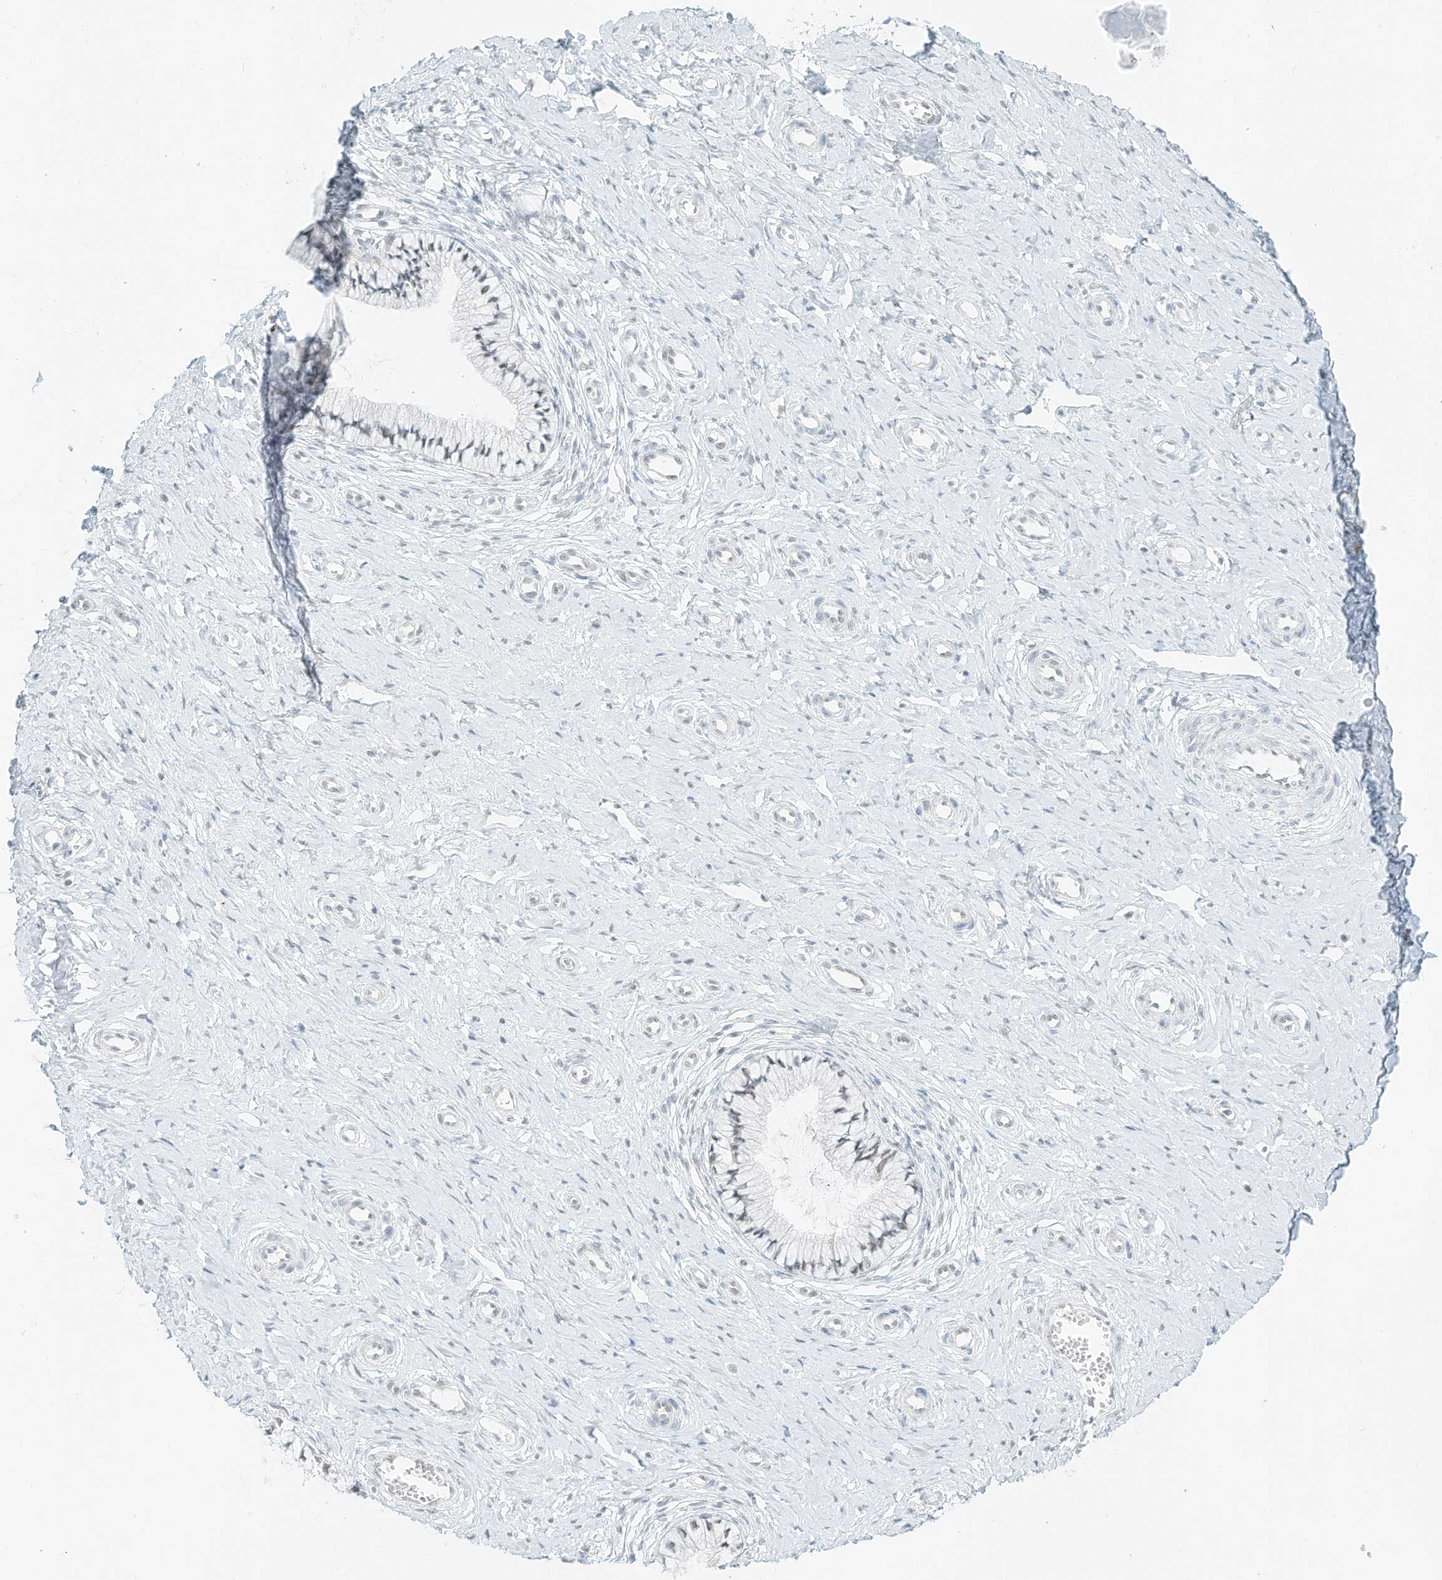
{"staining": {"intensity": "negative", "quantity": "none", "location": "none"}, "tissue": "cervix", "cell_type": "Glandular cells", "image_type": "normal", "snomed": [{"axis": "morphology", "description": "Normal tissue, NOS"}, {"axis": "topography", "description": "Cervix"}], "caption": "High power microscopy image of an IHC image of normal cervix, revealing no significant staining in glandular cells.", "gene": "PGC", "patient": {"sex": "female", "age": 36}}